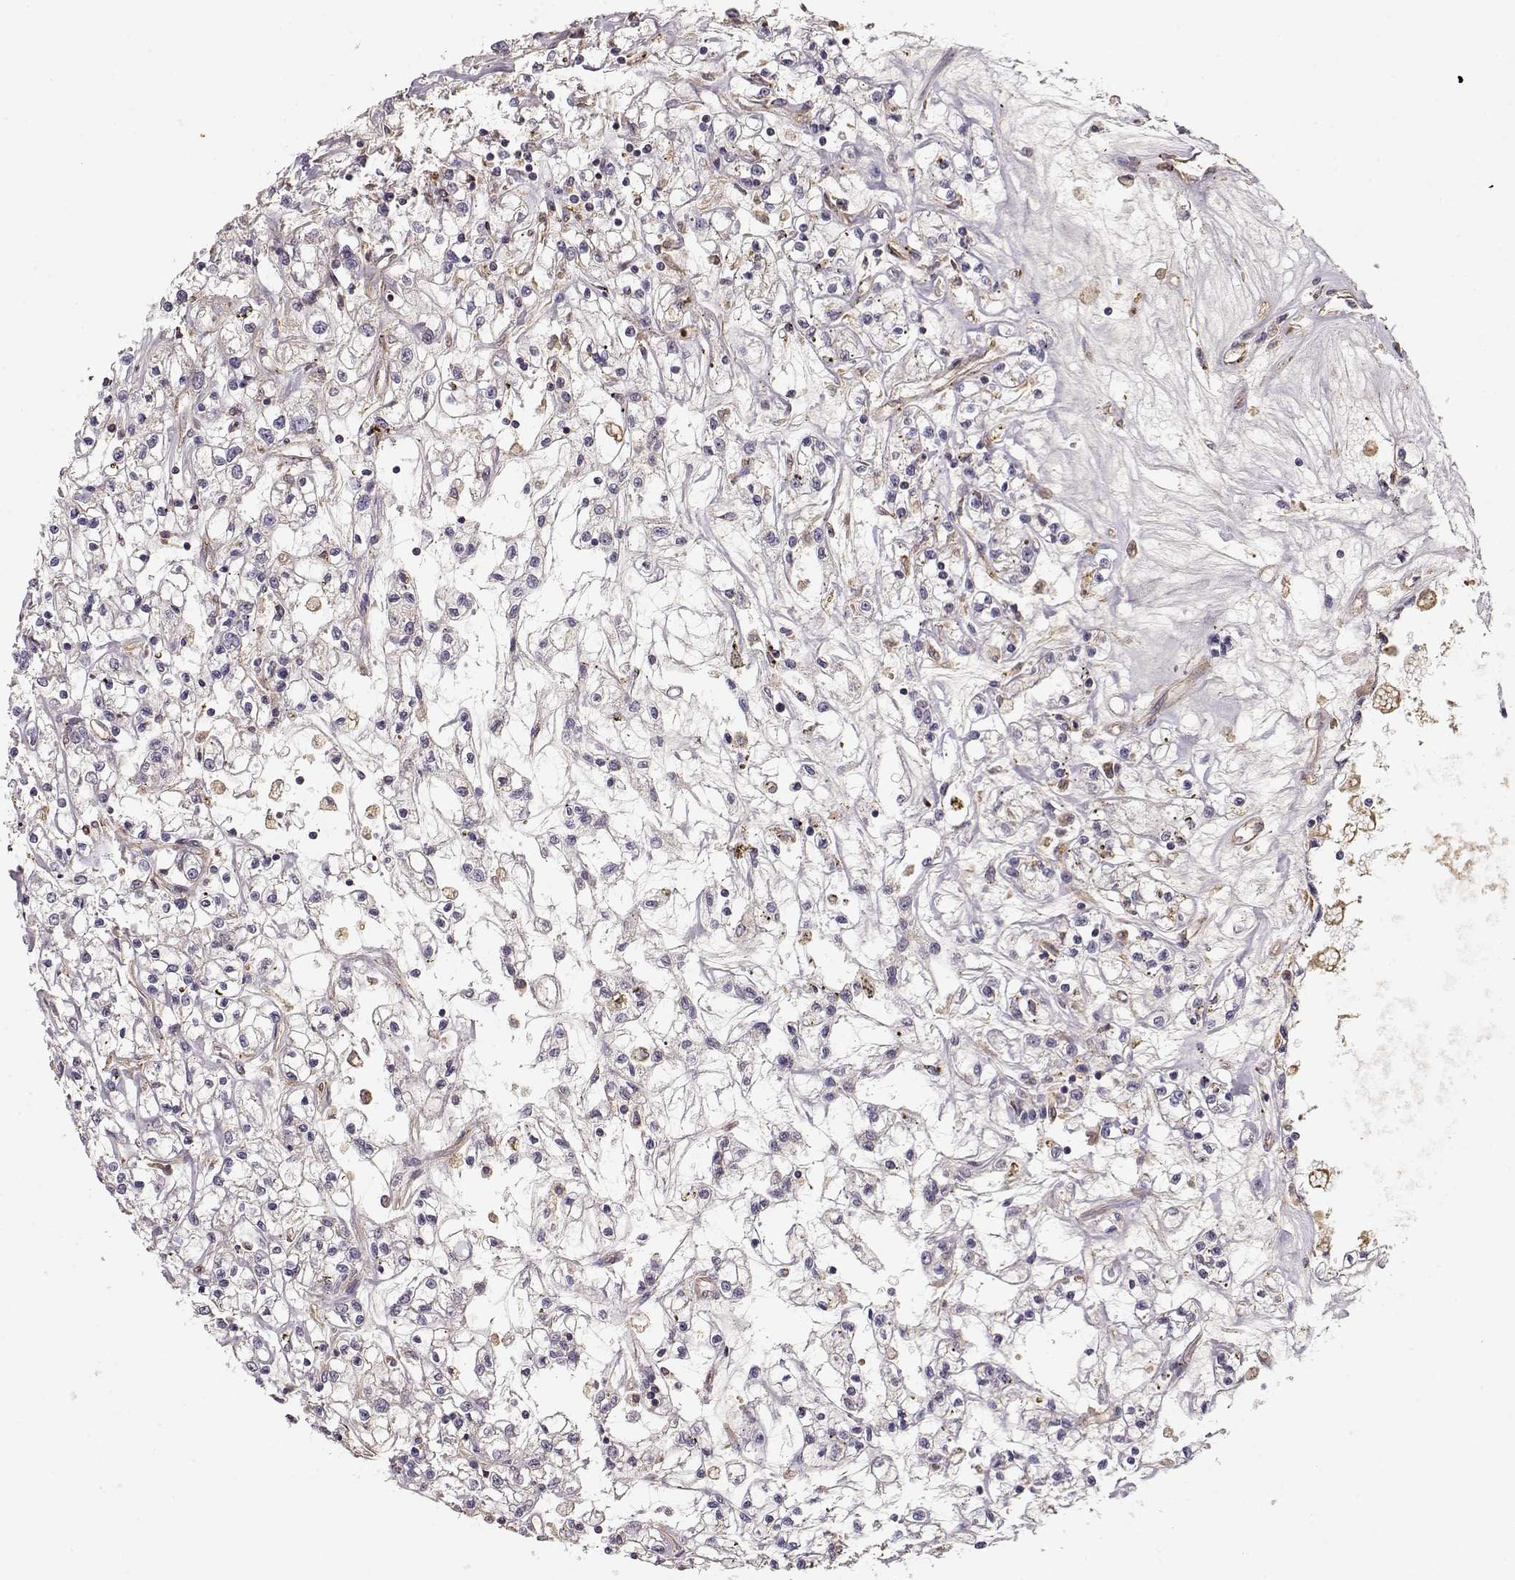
{"staining": {"intensity": "negative", "quantity": "none", "location": "none"}, "tissue": "renal cancer", "cell_type": "Tumor cells", "image_type": "cancer", "snomed": [{"axis": "morphology", "description": "Adenocarcinoma, NOS"}, {"axis": "topography", "description": "Kidney"}], "caption": "Tumor cells show no significant staining in adenocarcinoma (renal).", "gene": "ARHGEF2", "patient": {"sex": "female", "age": 59}}